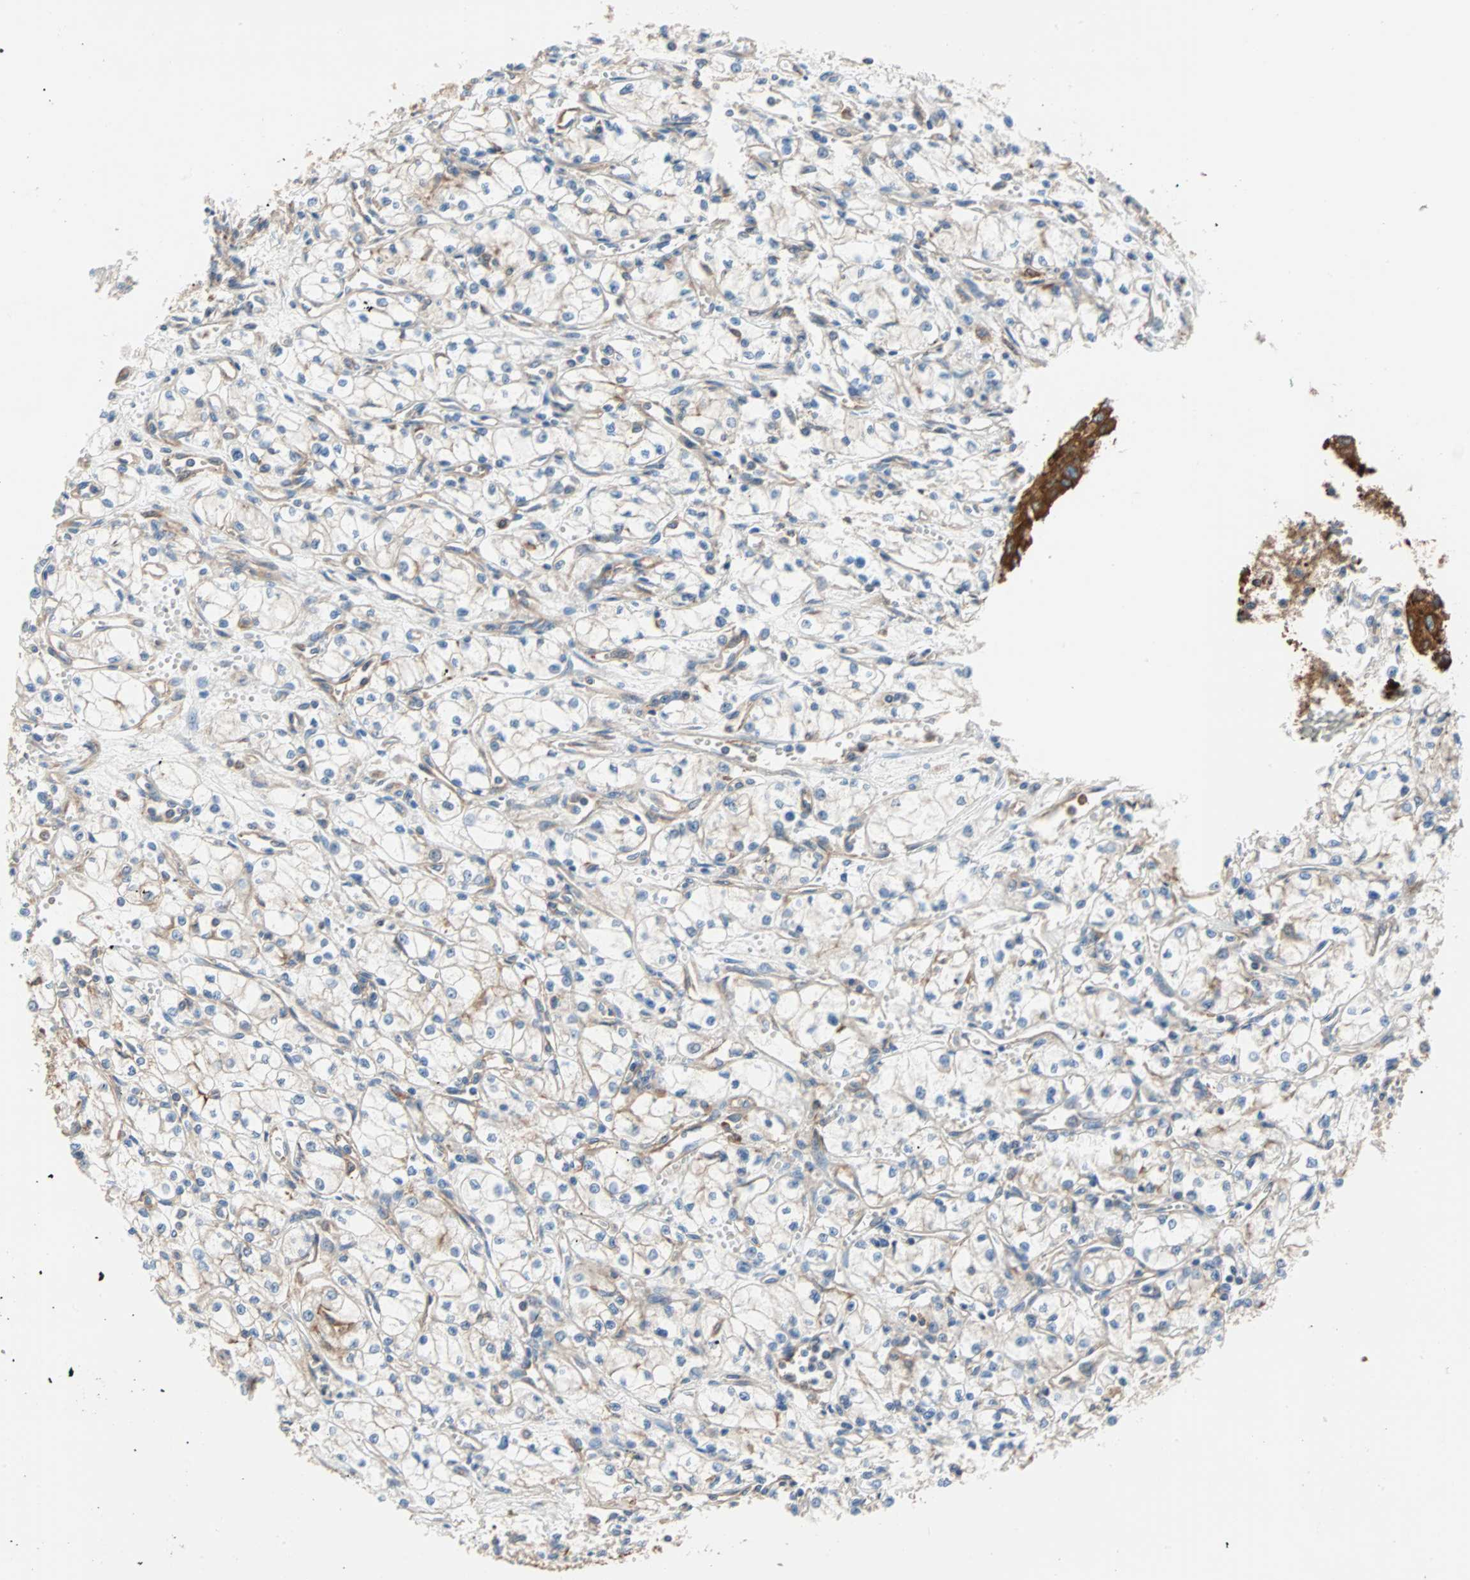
{"staining": {"intensity": "negative", "quantity": "none", "location": "none"}, "tissue": "renal cancer", "cell_type": "Tumor cells", "image_type": "cancer", "snomed": [{"axis": "morphology", "description": "Normal tissue, NOS"}, {"axis": "morphology", "description": "Adenocarcinoma, NOS"}, {"axis": "topography", "description": "Kidney"}], "caption": "A photomicrograph of renal adenocarcinoma stained for a protein displays no brown staining in tumor cells. (DAB (3,3'-diaminobenzidine) immunohistochemistry with hematoxylin counter stain).", "gene": "EEF2", "patient": {"sex": "male", "age": 59}}